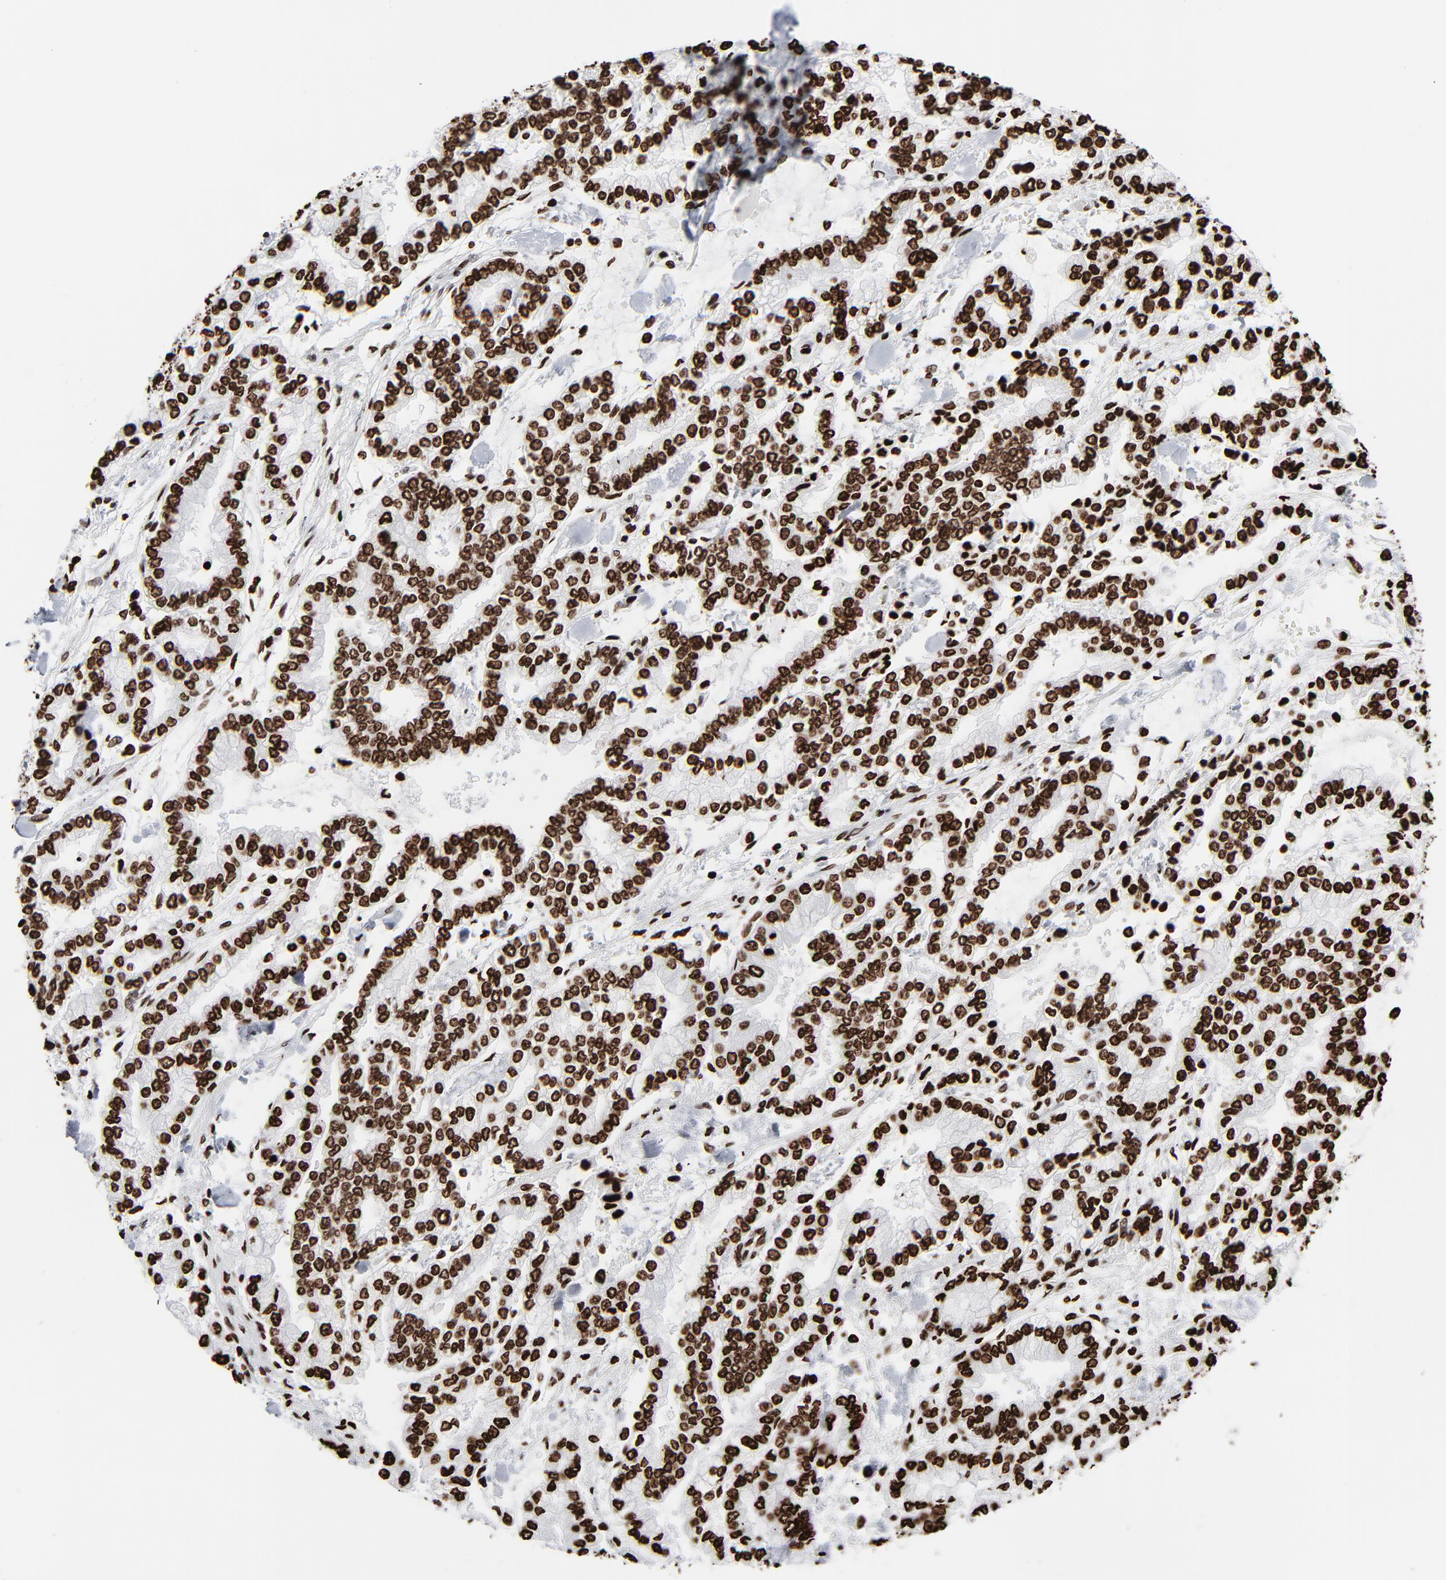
{"staining": {"intensity": "strong", "quantity": ">75%", "location": "nuclear"}, "tissue": "stomach cancer", "cell_type": "Tumor cells", "image_type": "cancer", "snomed": [{"axis": "morphology", "description": "Normal tissue, NOS"}, {"axis": "morphology", "description": "Adenocarcinoma, NOS"}, {"axis": "topography", "description": "Stomach, upper"}, {"axis": "topography", "description": "Stomach"}], "caption": "Immunohistochemical staining of adenocarcinoma (stomach) demonstrates high levels of strong nuclear positivity in about >75% of tumor cells.", "gene": "H3-4", "patient": {"sex": "male", "age": 76}}